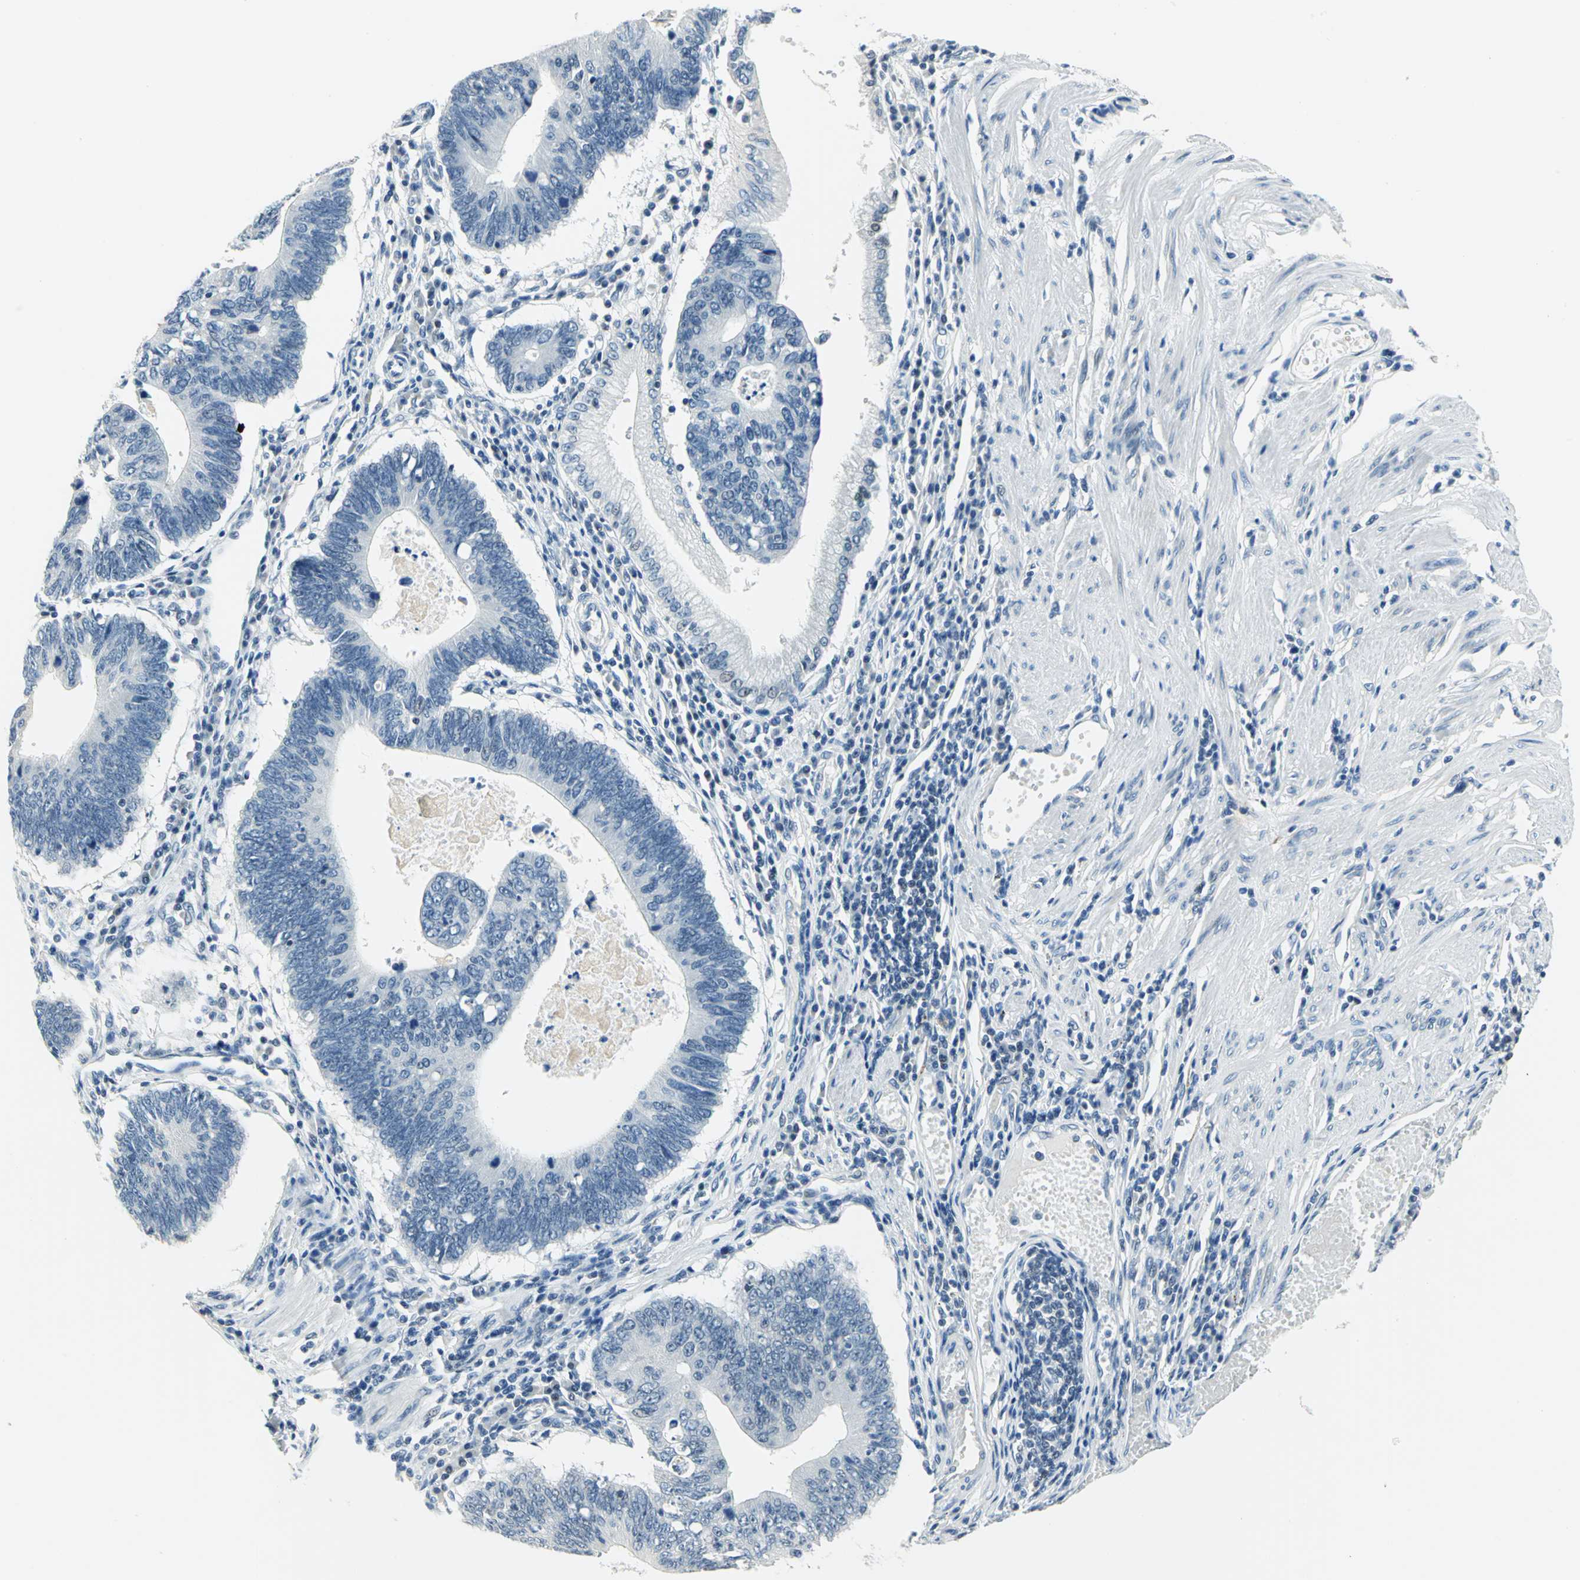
{"staining": {"intensity": "negative", "quantity": "none", "location": "none"}, "tissue": "stomach cancer", "cell_type": "Tumor cells", "image_type": "cancer", "snomed": [{"axis": "morphology", "description": "Adenocarcinoma, NOS"}, {"axis": "topography", "description": "Stomach"}], "caption": "Immunohistochemical staining of adenocarcinoma (stomach) demonstrates no significant staining in tumor cells.", "gene": "RAD17", "patient": {"sex": "male", "age": 59}}